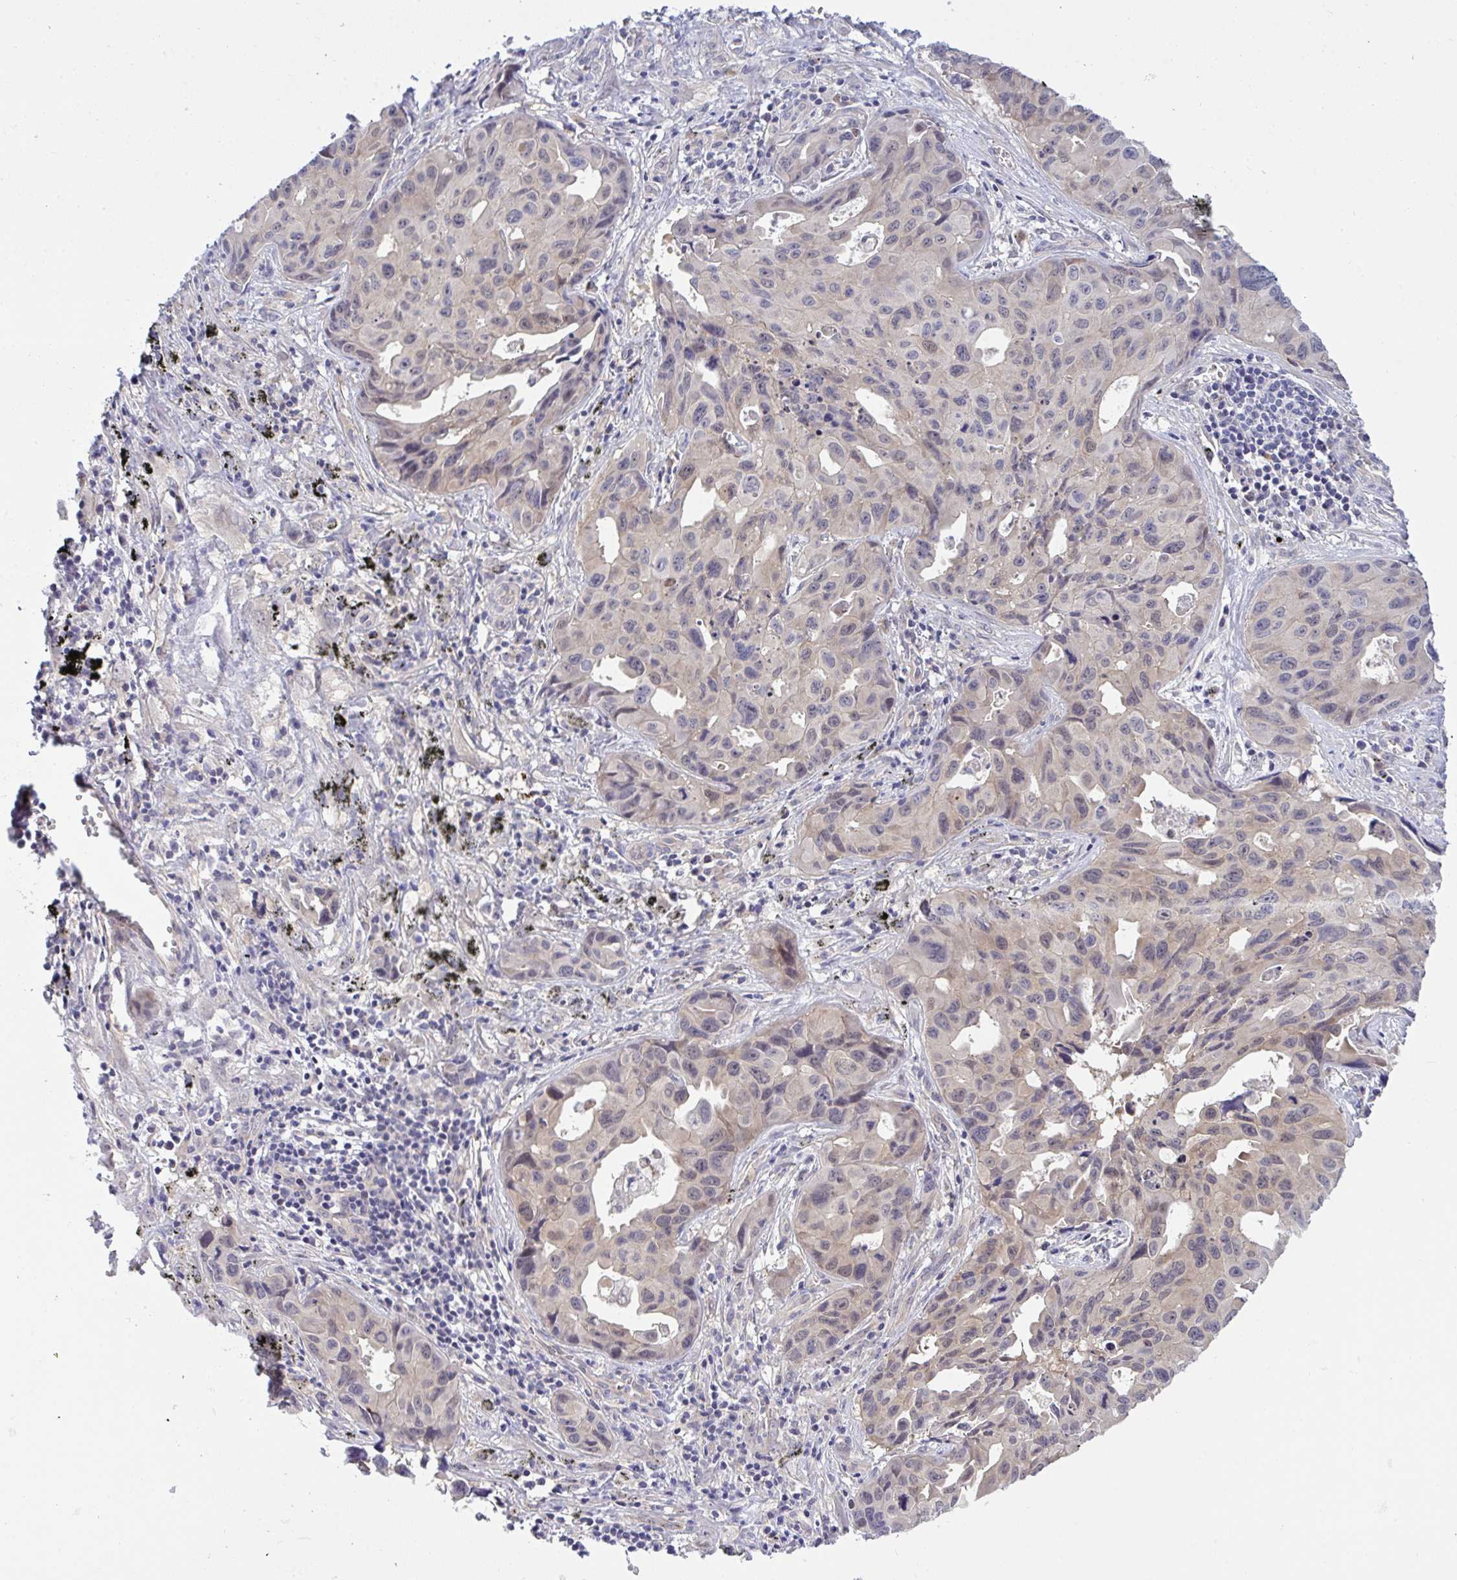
{"staining": {"intensity": "weak", "quantity": "25%-75%", "location": "cytoplasmic/membranous"}, "tissue": "lung cancer", "cell_type": "Tumor cells", "image_type": "cancer", "snomed": [{"axis": "morphology", "description": "Adenocarcinoma, NOS"}, {"axis": "topography", "description": "Lymph node"}, {"axis": "topography", "description": "Lung"}], "caption": "There is low levels of weak cytoplasmic/membranous expression in tumor cells of lung cancer (adenocarcinoma), as demonstrated by immunohistochemical staining (brown color).", "gene": "HOXD12", "patient": {"sex": "male", "age": 64}}